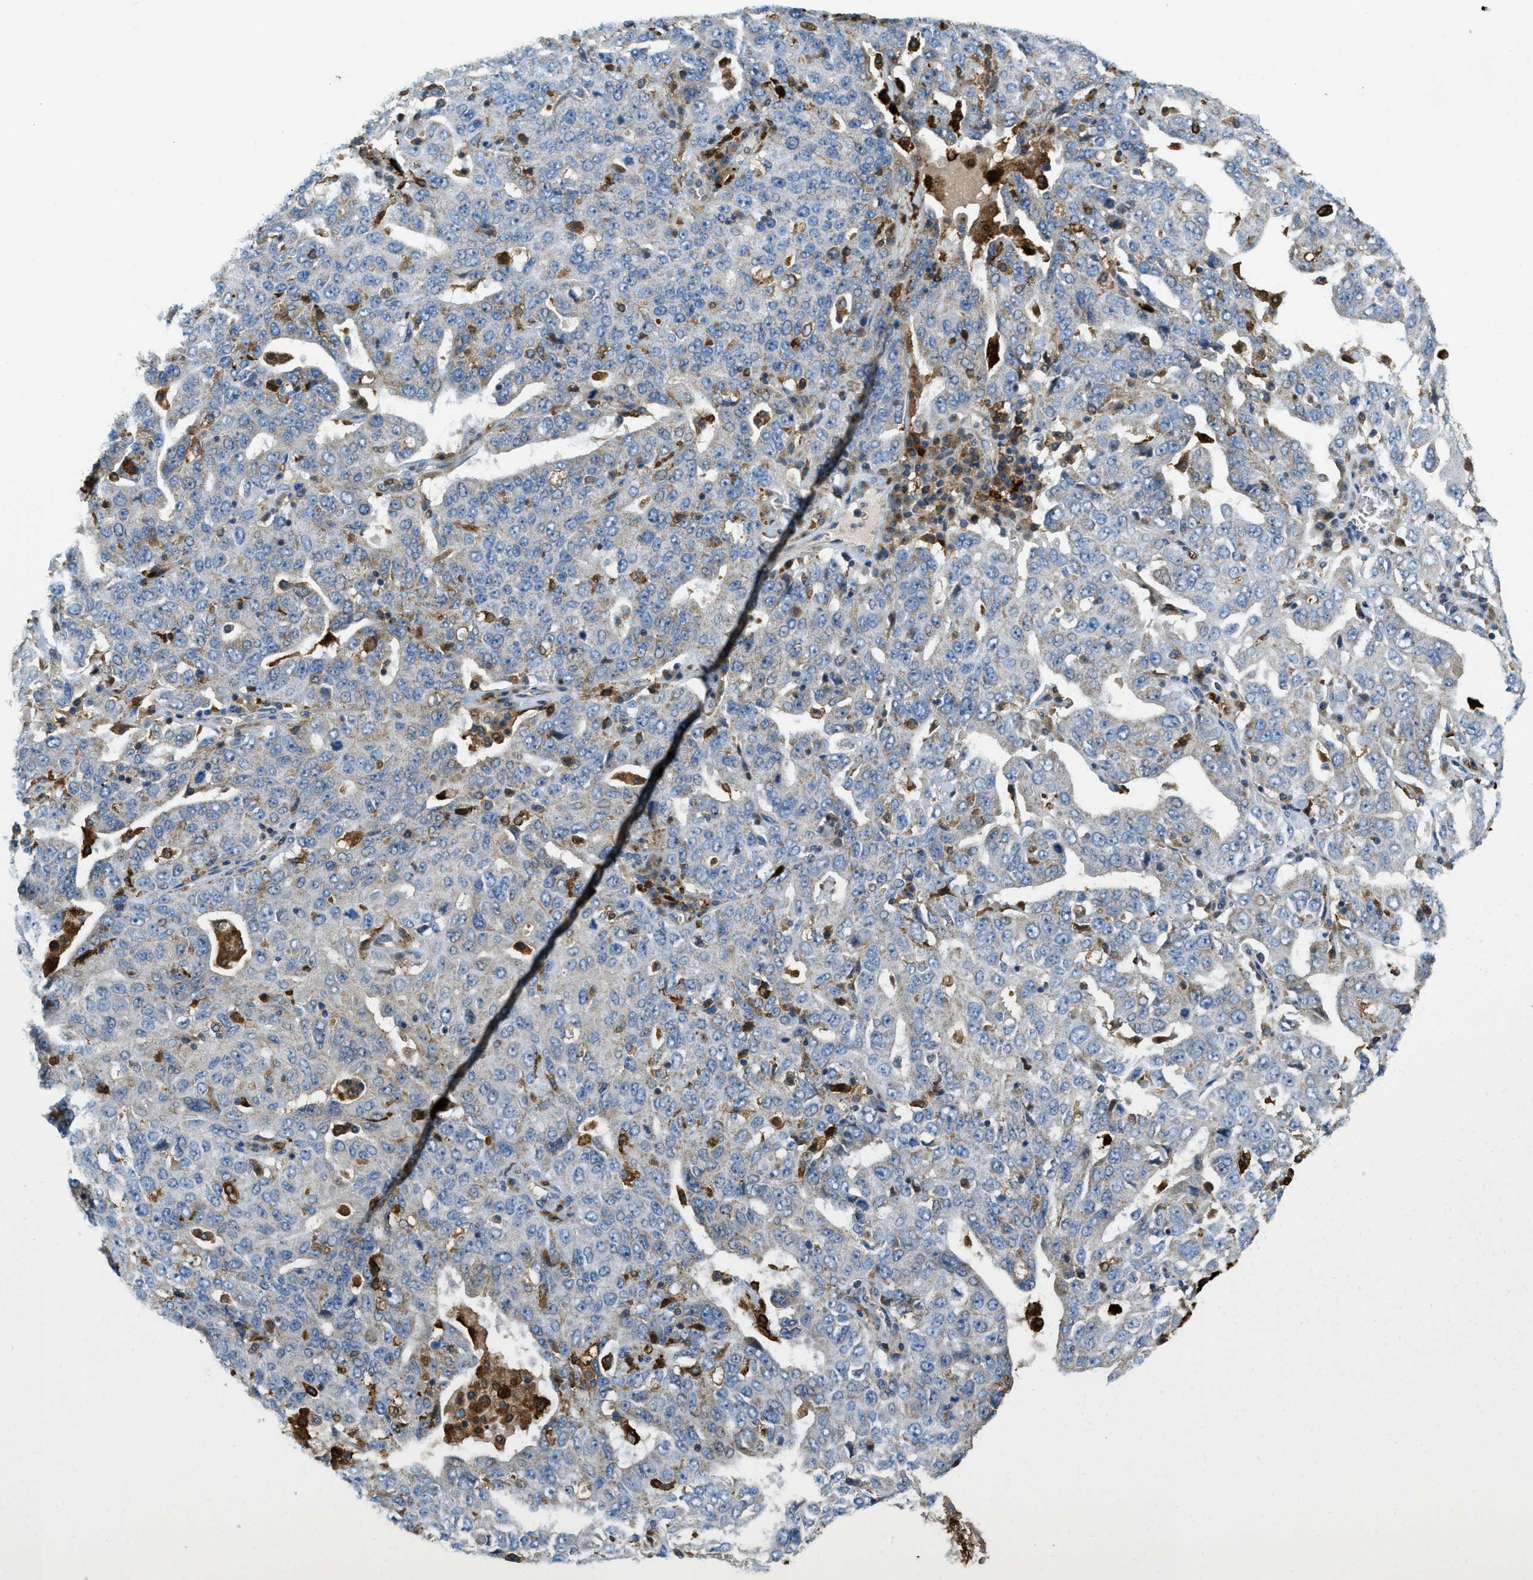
{"staining": {"intensity": "weak", "quantity": "<25%", "location": "cytoplasmic/membranous"}, "tissue": "ovarian cancer", "cell_type": "Tumor cells", "image_type": "cancer", "snomed": [{"axis": "morphology", "description": "Carcinoma, endometroid"}, {"axis": "topography", "description": "Ovary"}], "caption": "A photomicrograph of human endometroid carcinoma (ovarian) is negative for staining in tumor cells.", "gene": "RFFL", "patient": {"sex": "female", "age": 62}}